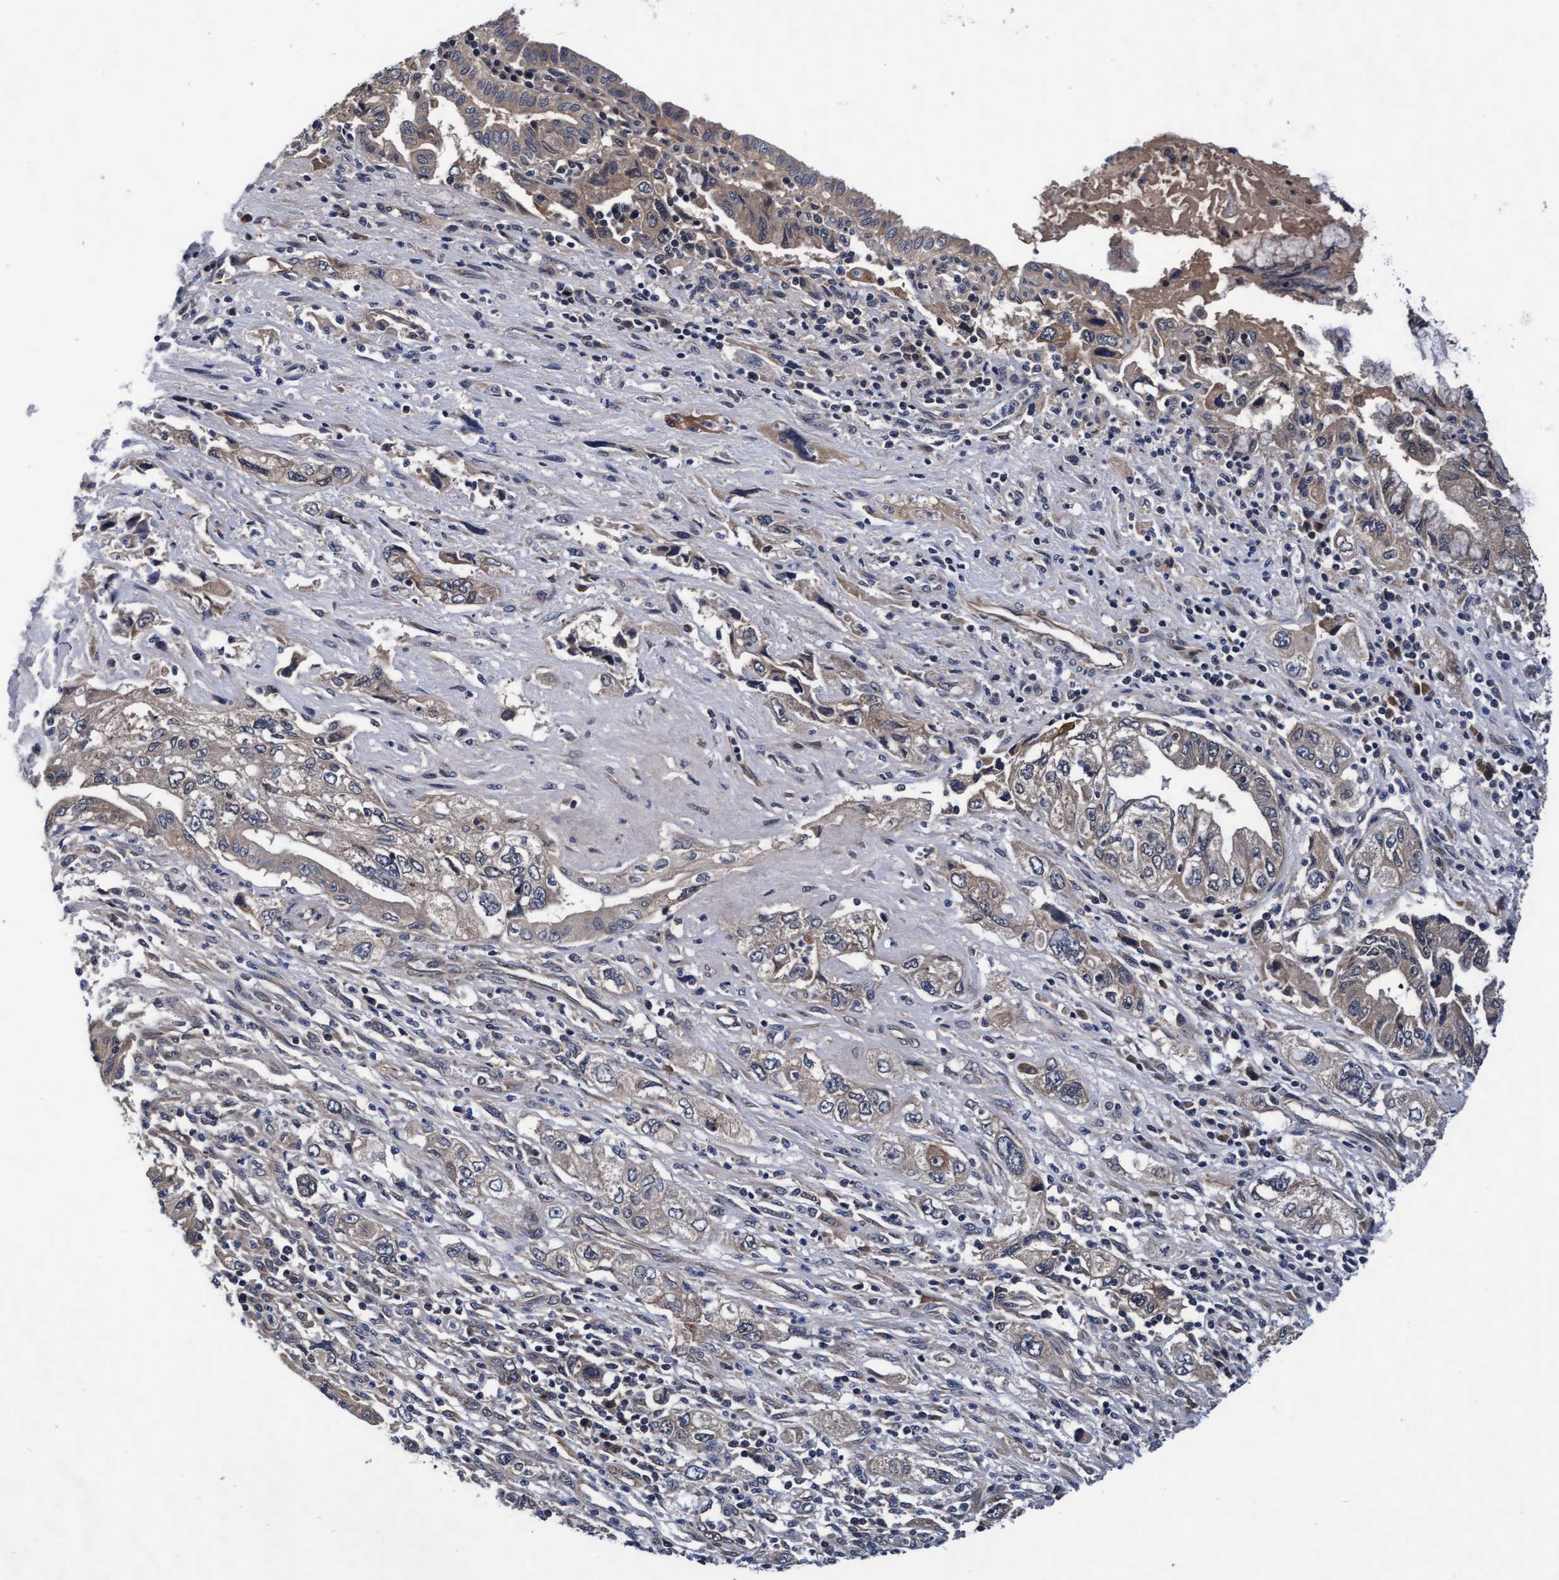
{"staining": {"intensity": "weak", "quantity": "25%-75%", "location": "cytoplasmic/membranous"}, "tissue": "pancreatic cancer", "cell_type": "Tumor cells", "image_type": "cancer", "snomed": [{"axis": "morphology", "description": "Adenocarcinoma, NOS"}, {"axis": "topography", "description": "Pancreas"}], "caption": "Immunohistochemical staining of pancreatic adenocarcinoma reveals low levels of weak cytoplasmic/membranous protein positivity in about 25%-75% of tumor cells. The protein of interest is stained brown, and the nuclei are stained in blue (DAB IHC with brightfield microscopy, high magnification).", "gene": "EFCAB13", "patient": {"sex": "female", "age": 73}}